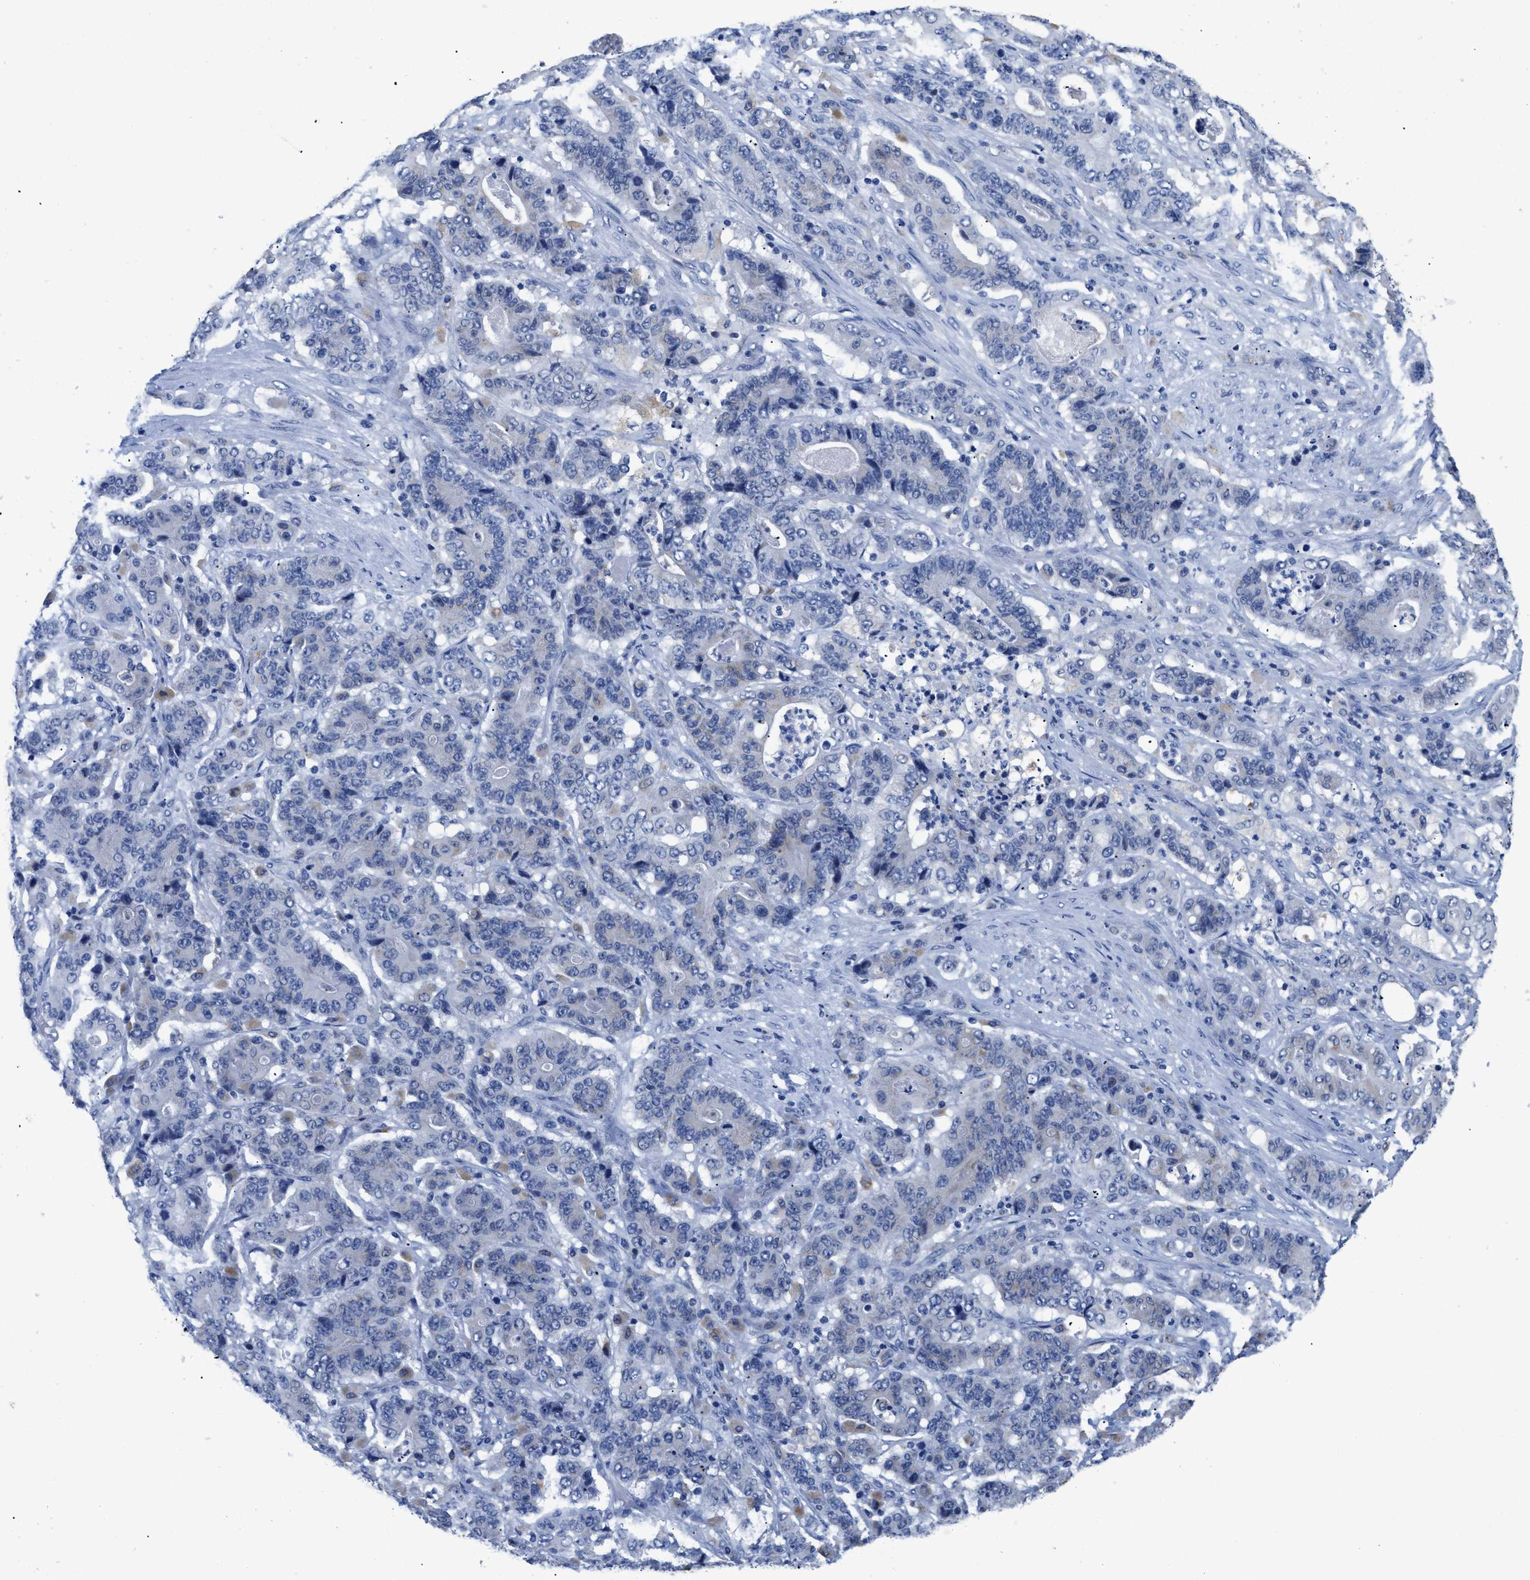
{"staining": {"intensity": "negative", "quantity": "none", "location": "none"}, "tissue": "stomach cancer", "cell_type": "Tumor cells", "image_type": "cancer", "snomed": [{"axis": "morphology", "description": "Adenocarcinoma, NOS"}, {"axis": "topography", "description": "Stomach"}], "caption": "Stomach cancer (adenocarcinoma) was stained to show a protein in brown. There is no significant positivity in tumor cells.", "gene": "APOBEC2", "patient": {"sex": "female", "age": 73}}